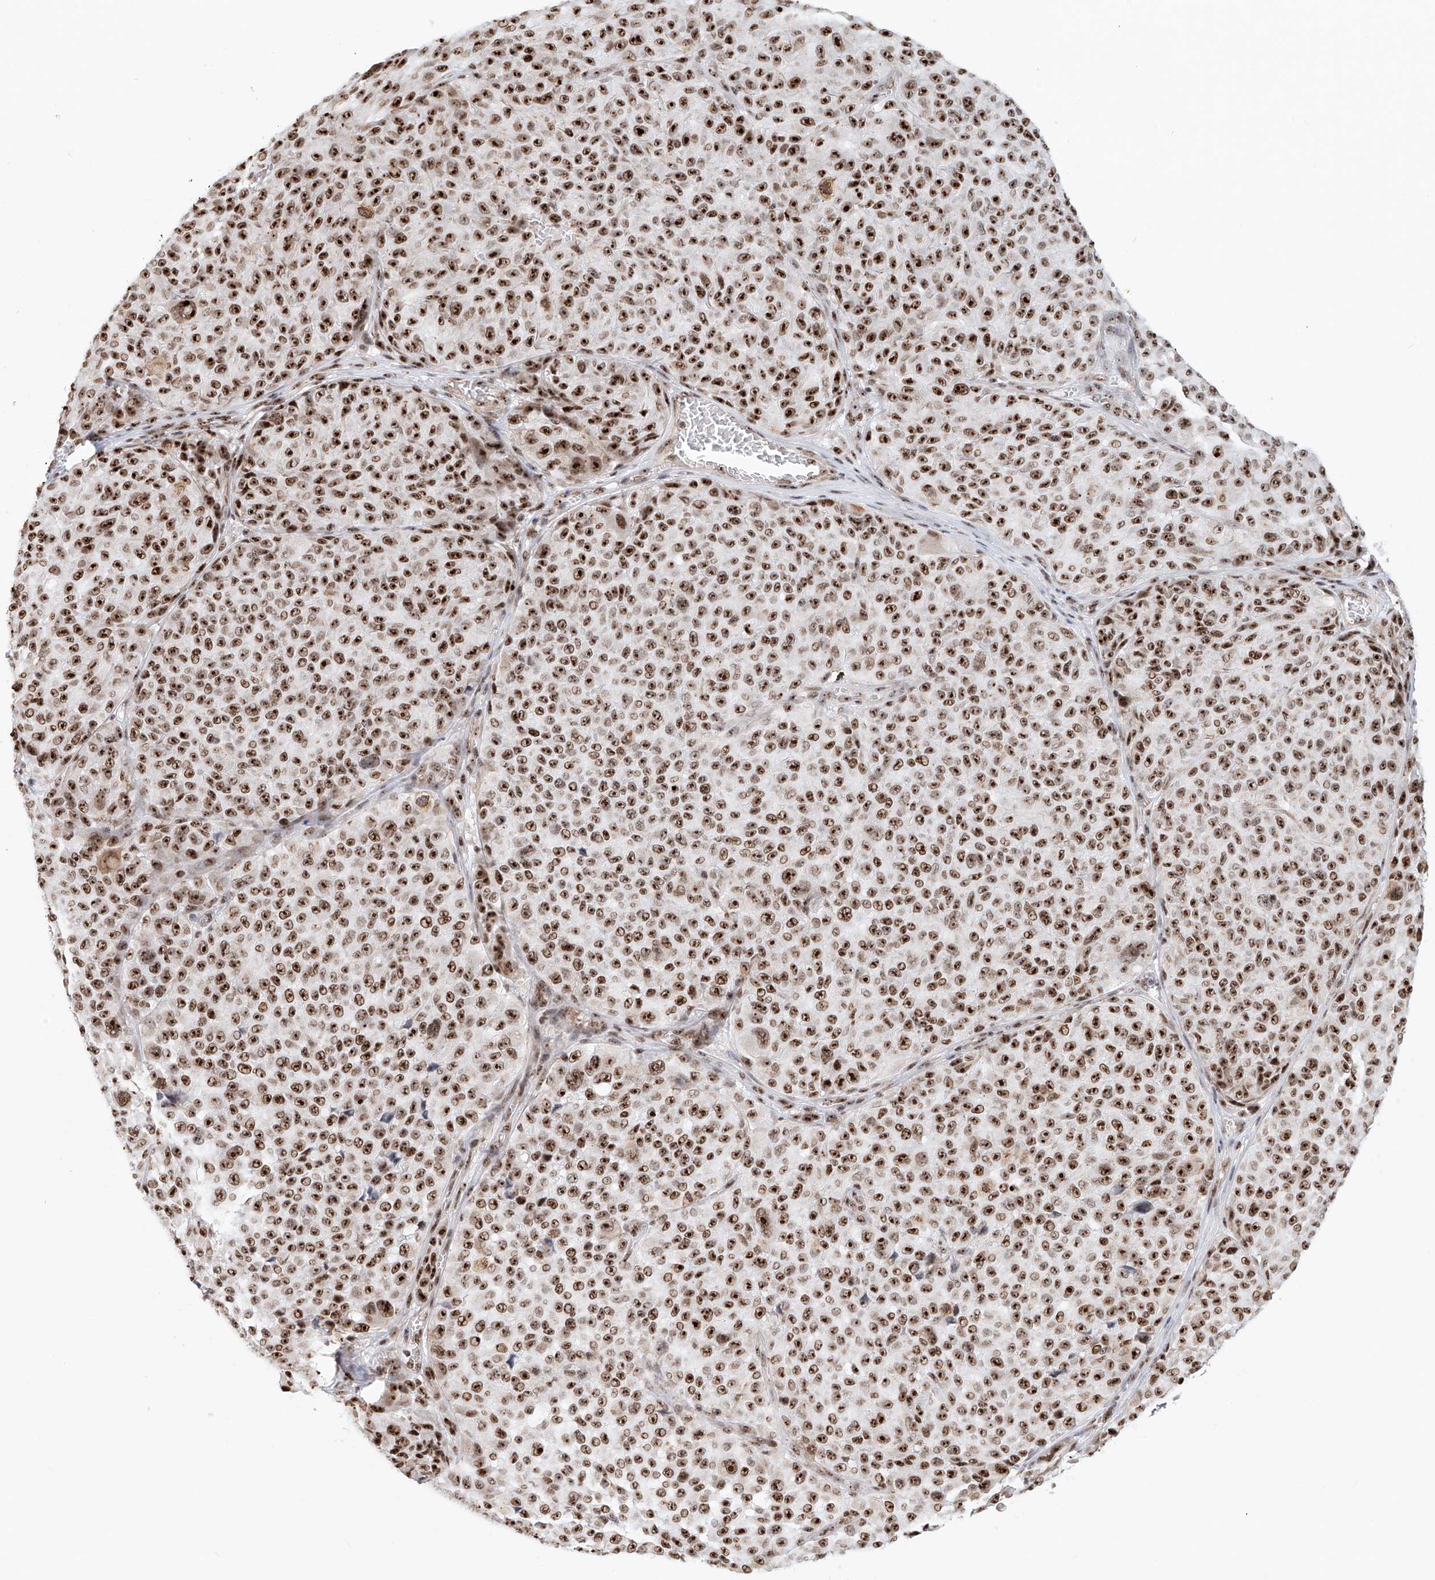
{"staining": {"intensity": "strong", "quantity": ">75%", "location": "nuclear"}, "tissue": "melanoma", "cell_type": "Tumor cells", "image_type": "cancer", "snomed": [{"axis": "morphology", "description": "Malignant melanoma, NOS"}, {"axis": "topography", "description": "Skin"}], "caption": "Malignant melanoma stained with a brown dye shows strong nuclear positive staining in approximately >75% of tumor cells.", "gene": "PRUNE2", "patient": {"sex": "male", "age": 83}}